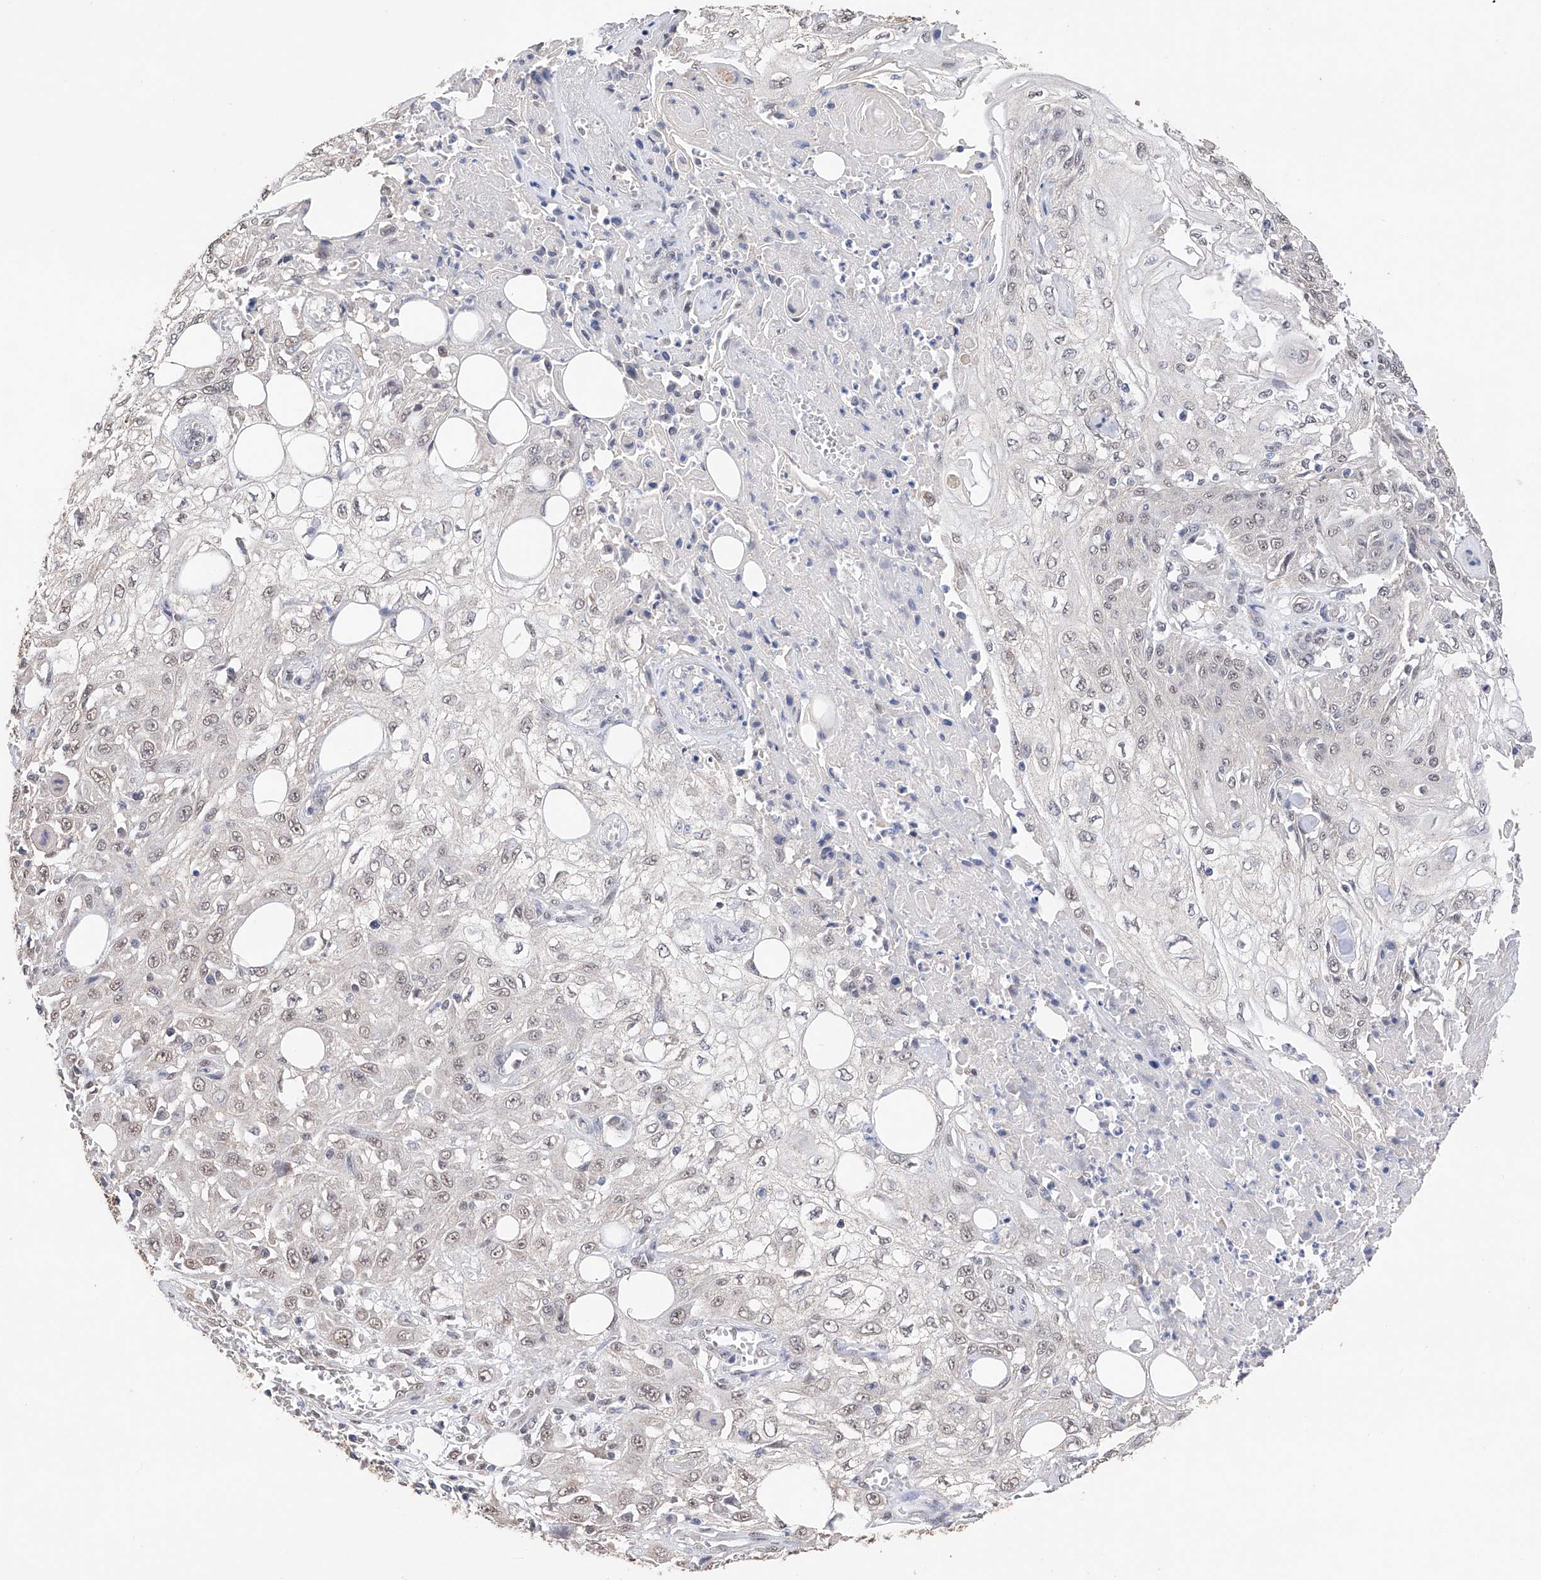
{"staining": {"intensity": "weak", "quantity": "25%-75%", "location": "nuclear"}, "tissue": "skin cancer", "cell_type": "Tumor cells", "image_type": "cancer", "snomed": [{"axis": "morphology", "description": "Squamous cell carcinoma, NOS"}, {"axis": "morphology", "description": "Squamous cell carcinoma, metastatic, NOS"}, {"axis": "topography", "description": "Skin"}, {"axis": "topography", "description": "Lymph node"}], "caption": "Protein staining of squamous cell carcinoma (skin) tissue exhibits weak nuclear expression in about 25%-75% of tumor cells.", "gene": "DMAP1", "patient": {"sex": "male", "age": 75}}